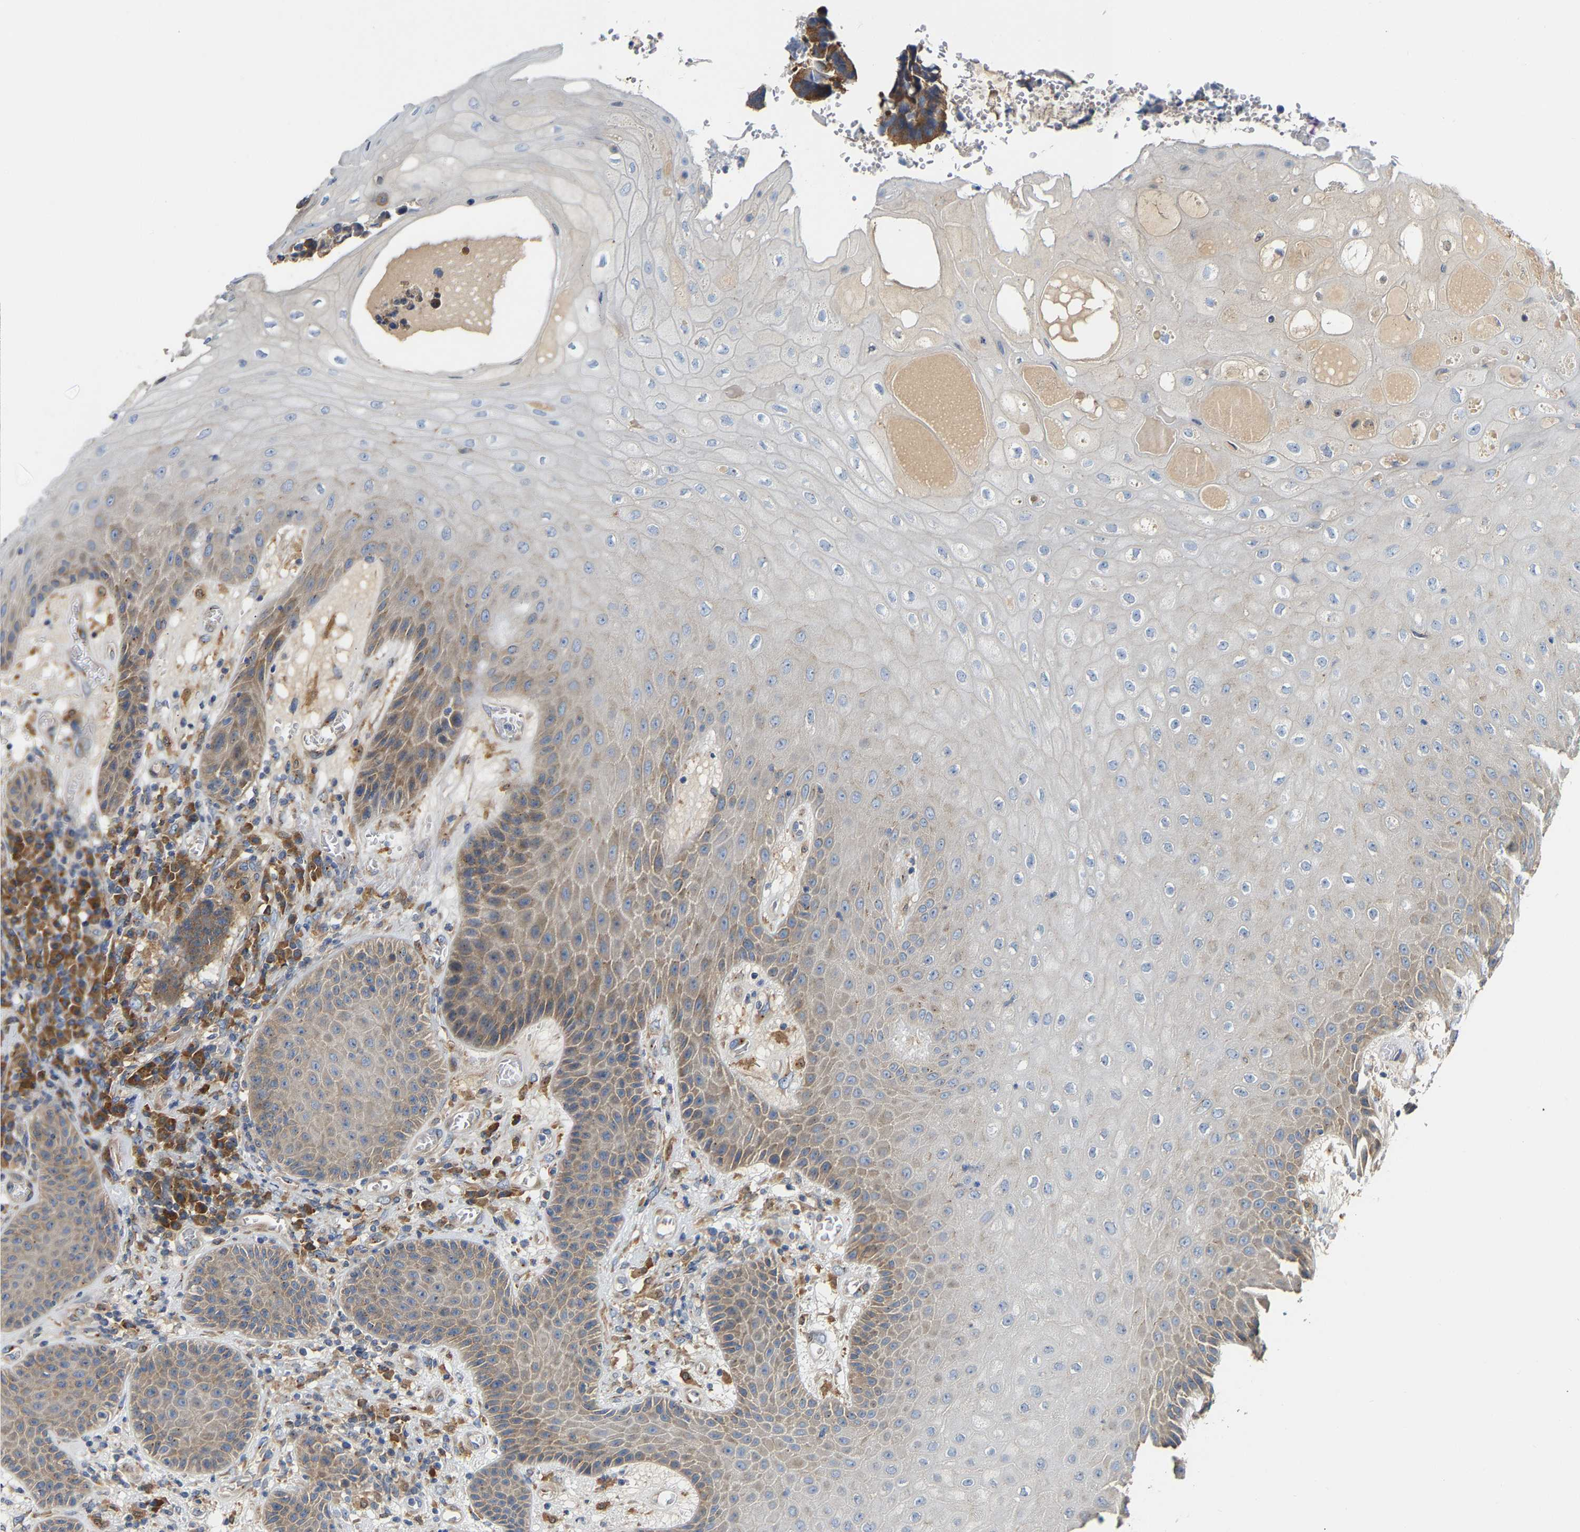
{"staining": {"intensity": "moderate", "quantity": ">75%", "location": "cytoplasmic/membranous"}, "tissue": "colorectal cancer", "cell_type": "Tumor cells", "image_type": "cancer", "snomed": [{"axis": "morphology", "description": "Adenocarcinoma, NOS"}, {"axis": "topography", "description": "Rectum"}, {"axis": "topography", "description": "Anal"}], "caption": "Immunohistochemical staining of colorectal cancer (adenocarcinoma) shows moderate cytoplasmic/membranous protein staining in approximately >75% of tumor cells.", "gene": "PCNT", "patient": {"sex": "female", "age": 89}}